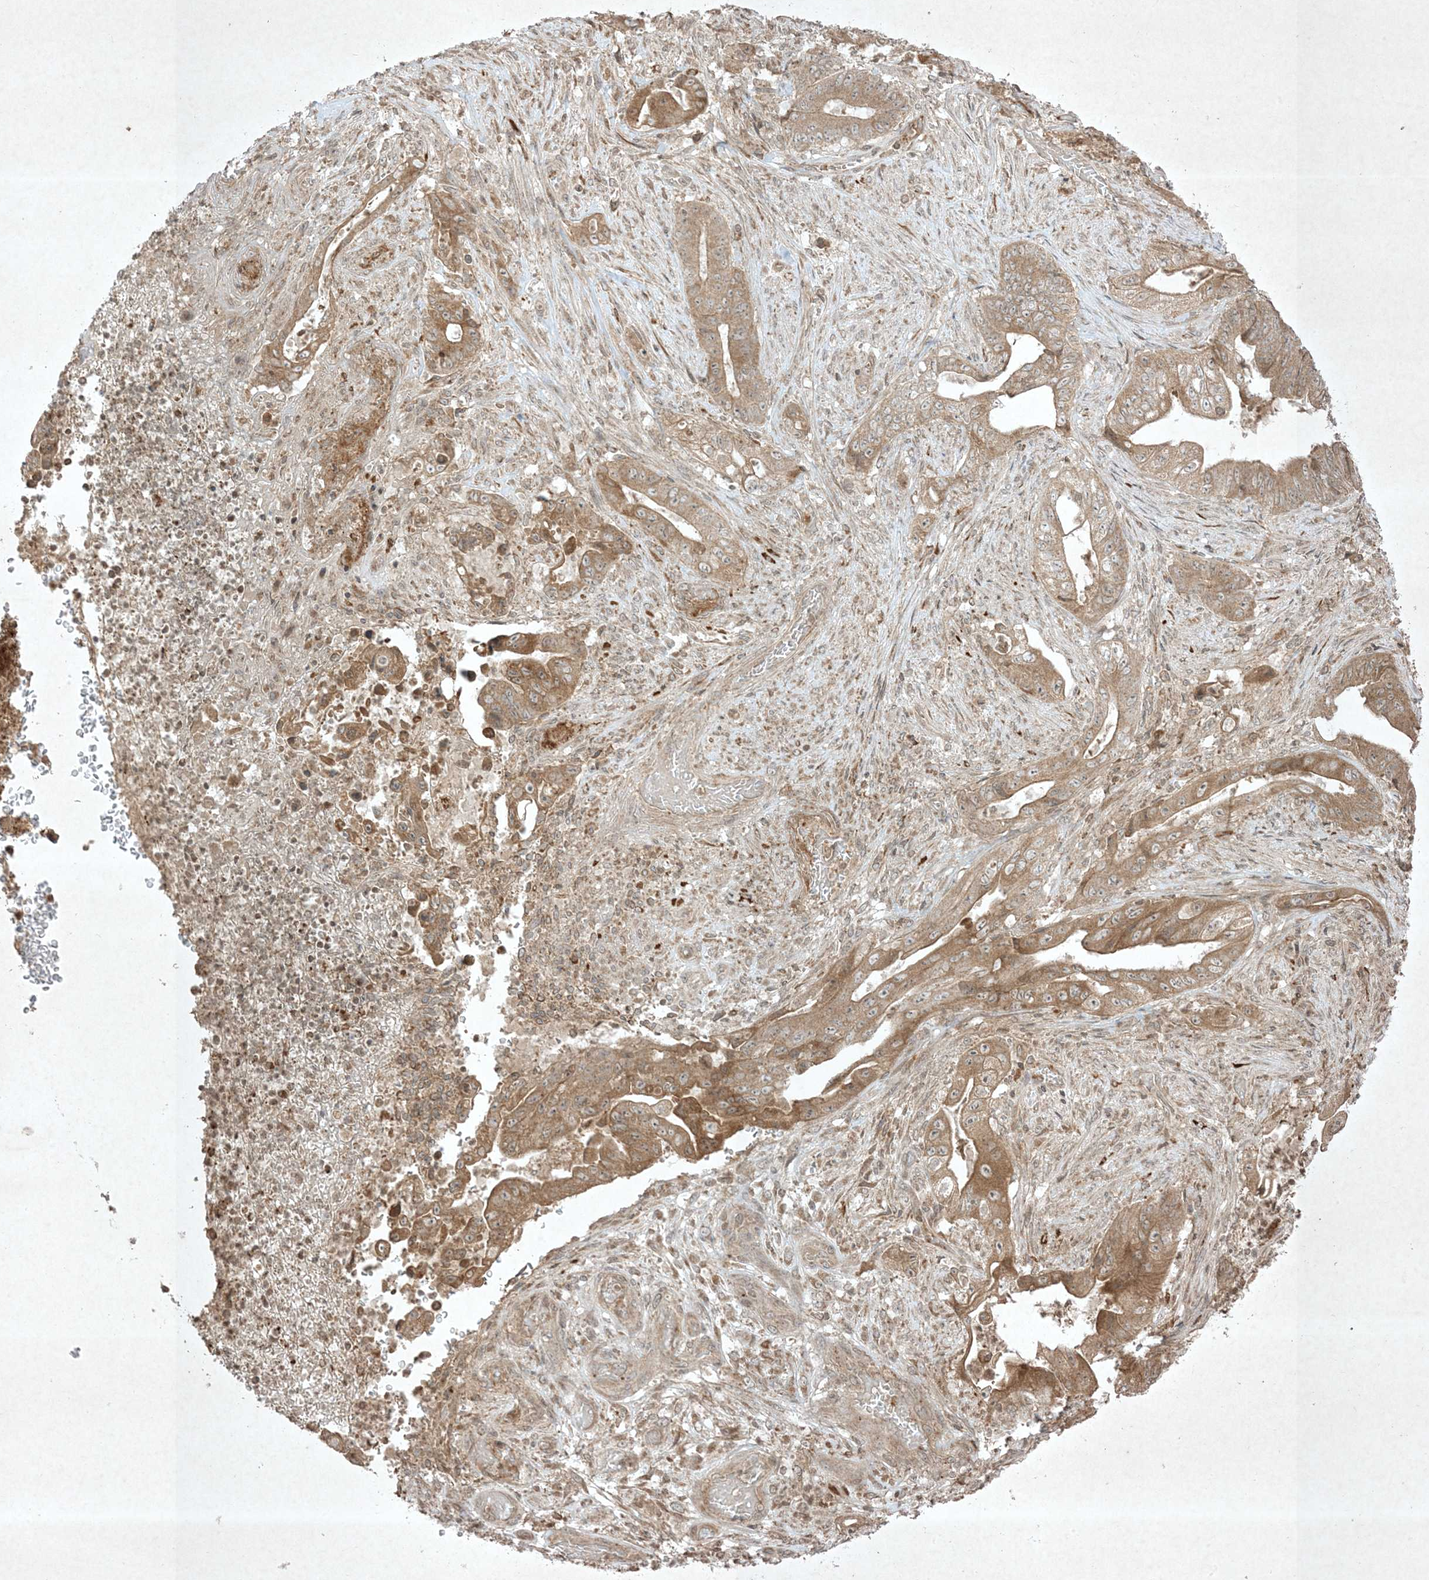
{"staining": {"intensity": "moderate", "quantity": "25%-75%", "location": "cytoplasmic/membranous"}, "tissue": "stomach cancer", "cell_type": "Tumor cells", "image_type": "cancer", "snomed": [{"axis": "morphology", "description": "Adenocarcinoma, NOS"}, {"axis": "topography", "description": "Stomach"}], "caption": "Immunohistochemical staining of human stomach cancer (adenocarcinoma) exhibits medium levels of moderate cytoplasmic/membranous protein positivity in approximately 25%-75% of tumor cells.", "gene": "PTK6", "patient": {"sex": "female", "age": 73}}